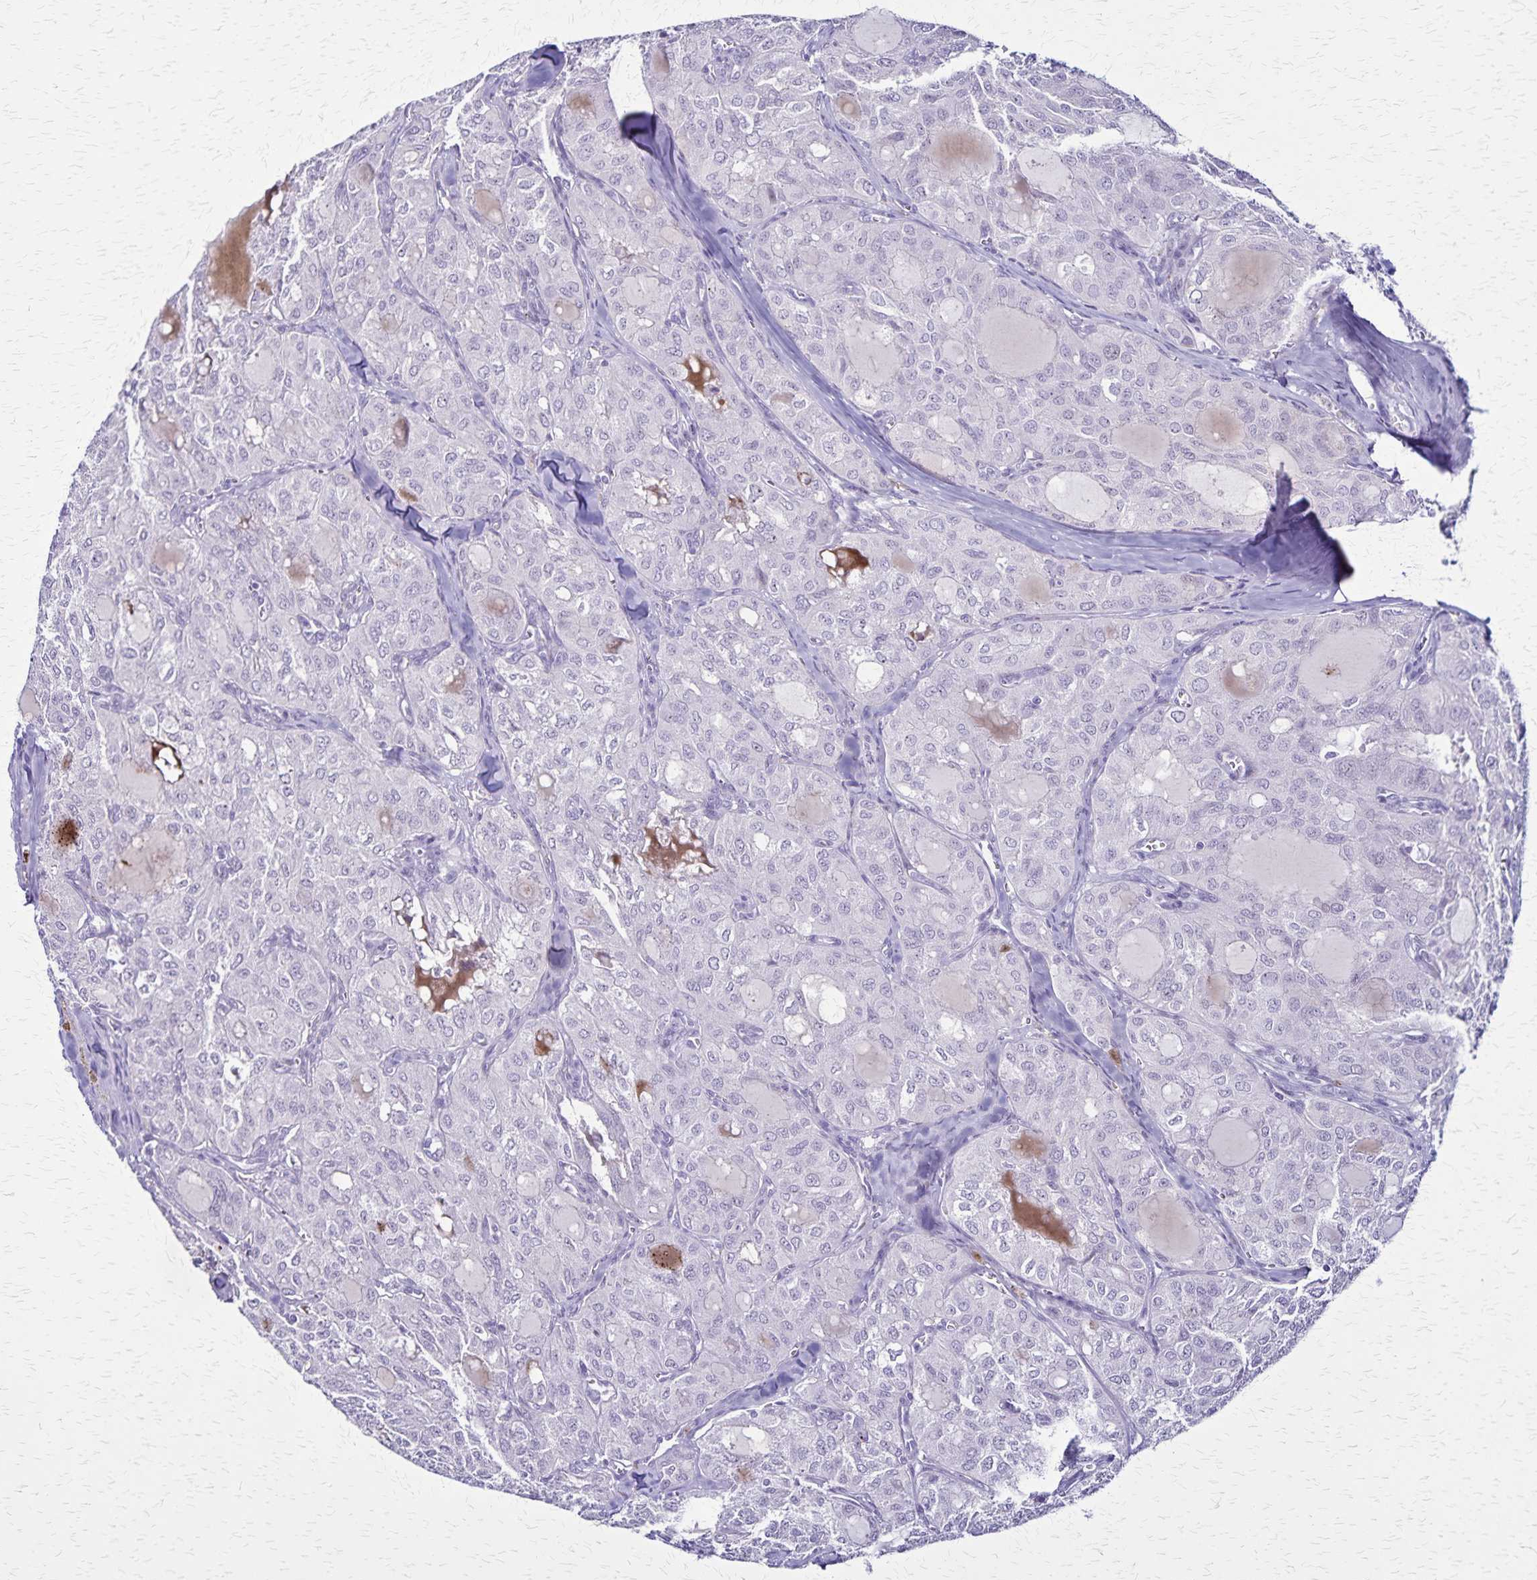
{"staining": {"intensity": "negative", "quantity": "none", "location": "none"}, "tissue": "thyroid cancer", "cell_type": "Tumor cells", "image_type": "cancer", "snomed": [{"axis": "morphology", "description": "Follicular adenoma carcinoma, NOS"}, {"axis": "topography", "description": "Thyroid gland"}], "caption": "Immunohistochemical staining of thyroid follicular adenoma carcinoma demonstrates no significant expression in tumor cells. Brightfield microscopy of immunohistochemistry stained with DAB (3,3'-diaminobenzidine) (brown) and hematoxylin (blue), captured at high magnification.", "gene": "OR51B5", "patient": {"sex": "male", "age": 75}}